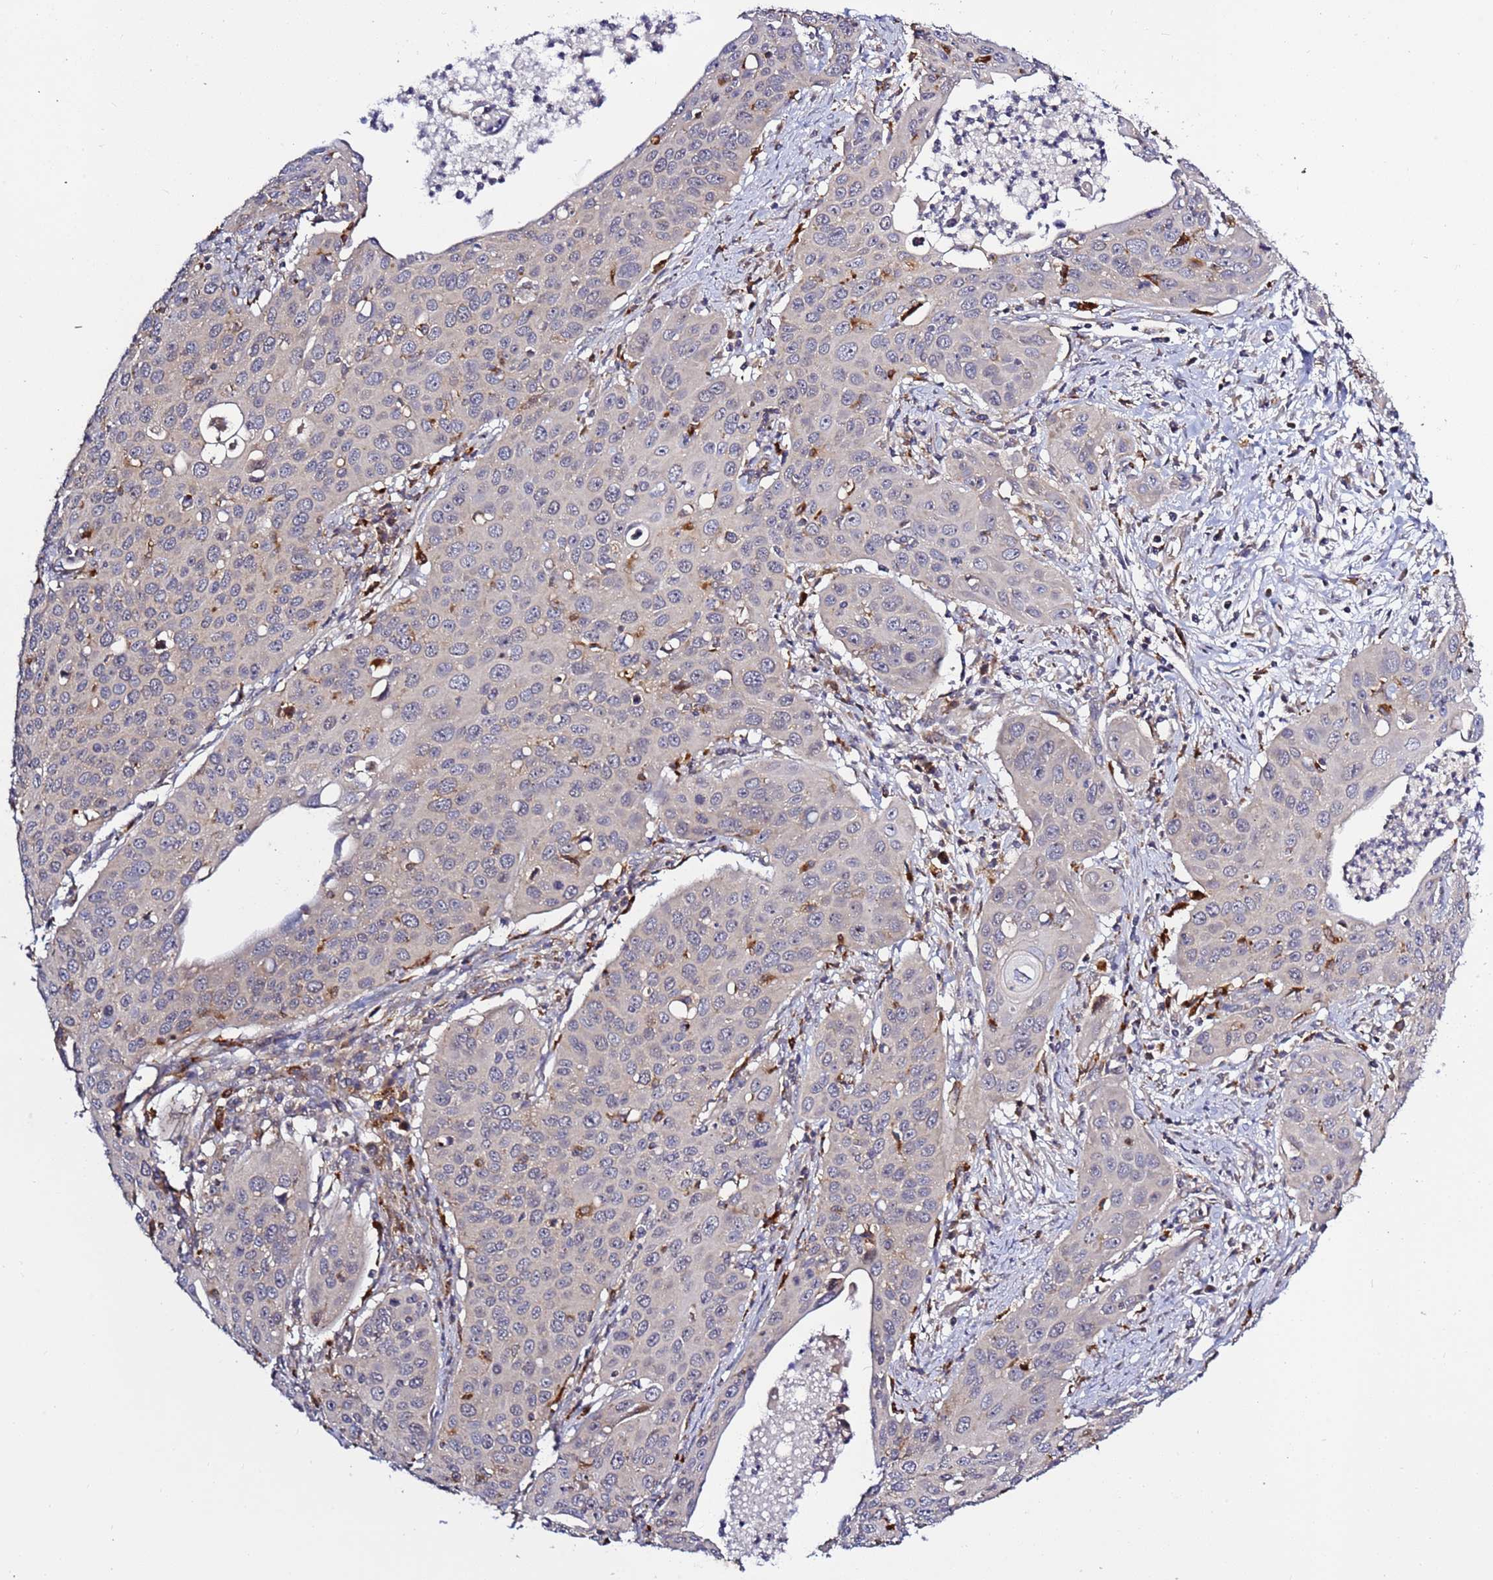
{"staining": {"intensity": "negative", "quantity": "none", "location": "none"}, "tissue": "cervical cancer", "cell_type": "Tumor cells", "image_type": "cancer", "snomed": [{"axis": "morphology", "description": "Squamous cell carcinoma, NOS"}, {"axis": "topography", "description": "Cervix"}], "caption": "Immunohistochemistry (IHC) image of squamous cell carcinoma (cervical) stained for a protein (brown), which reveals no expression in tumor cells.", "gene": "VPS36", "patient": {"sex": "female", "age": 36}}